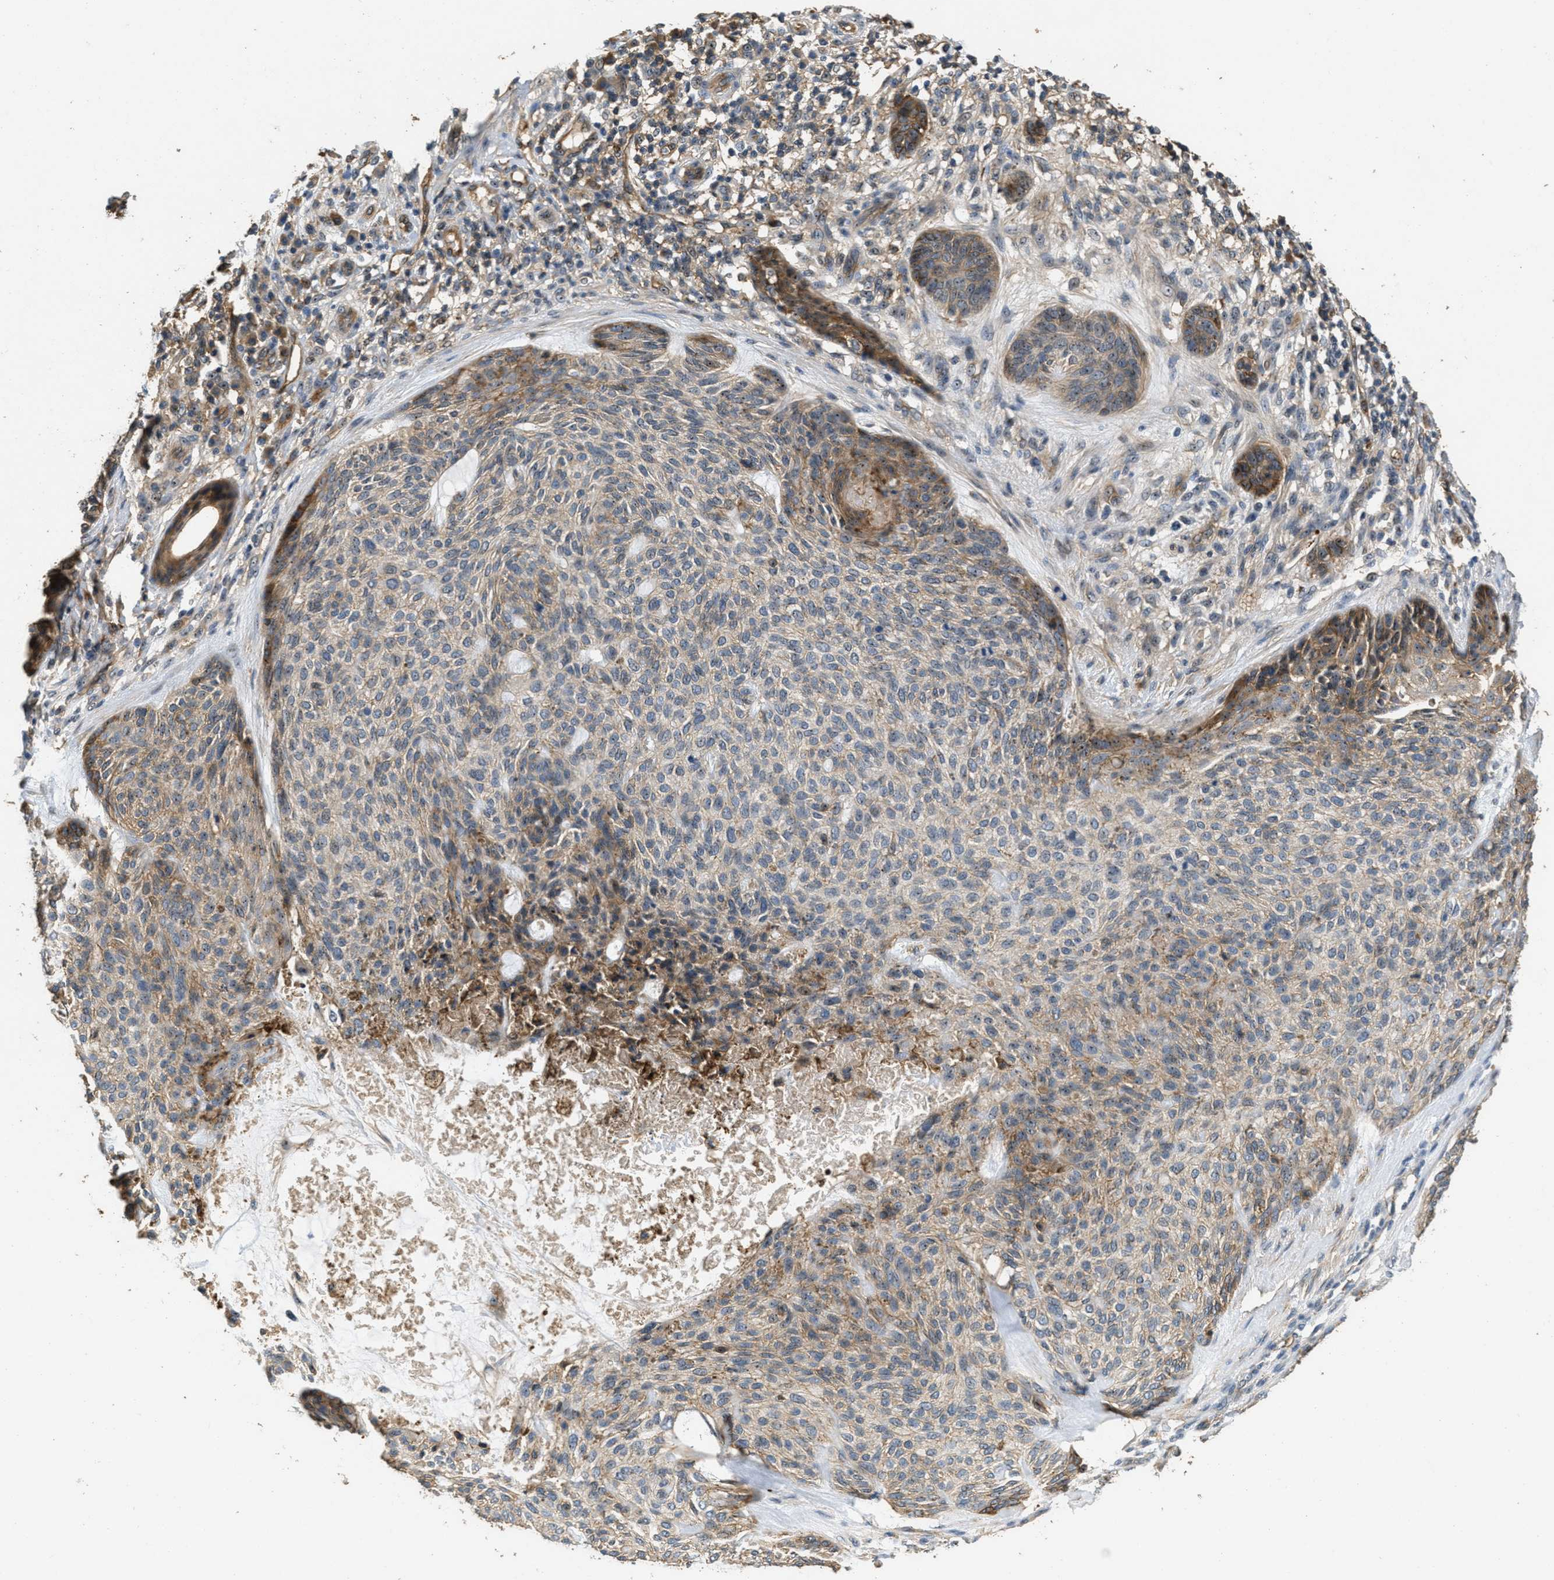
{"staining": {"intensity": "moderate", "quantity": "<25%", "location": "cytoplasmic/membranous,nuclear"}, "tissue": "skin cancer", "cell_type": "Tumor cells", "image_type": "cancer", "snomed": [{"axis": "morphology", "description": "Basal cell carcinoma"}, {"axis": "topography", "description": "Skin"}], "caption": "Protein analysis of basal cell carcinoma (skin) tissue displays moderate cytoplasmic/membranous and nuclear expression in about <25% of tumor cells. Immunohistochemistry stains the protein in brown and the nuclei are stained blue.", "gene": "OSMR", "patient": {"sex": "male", "age": 55}}